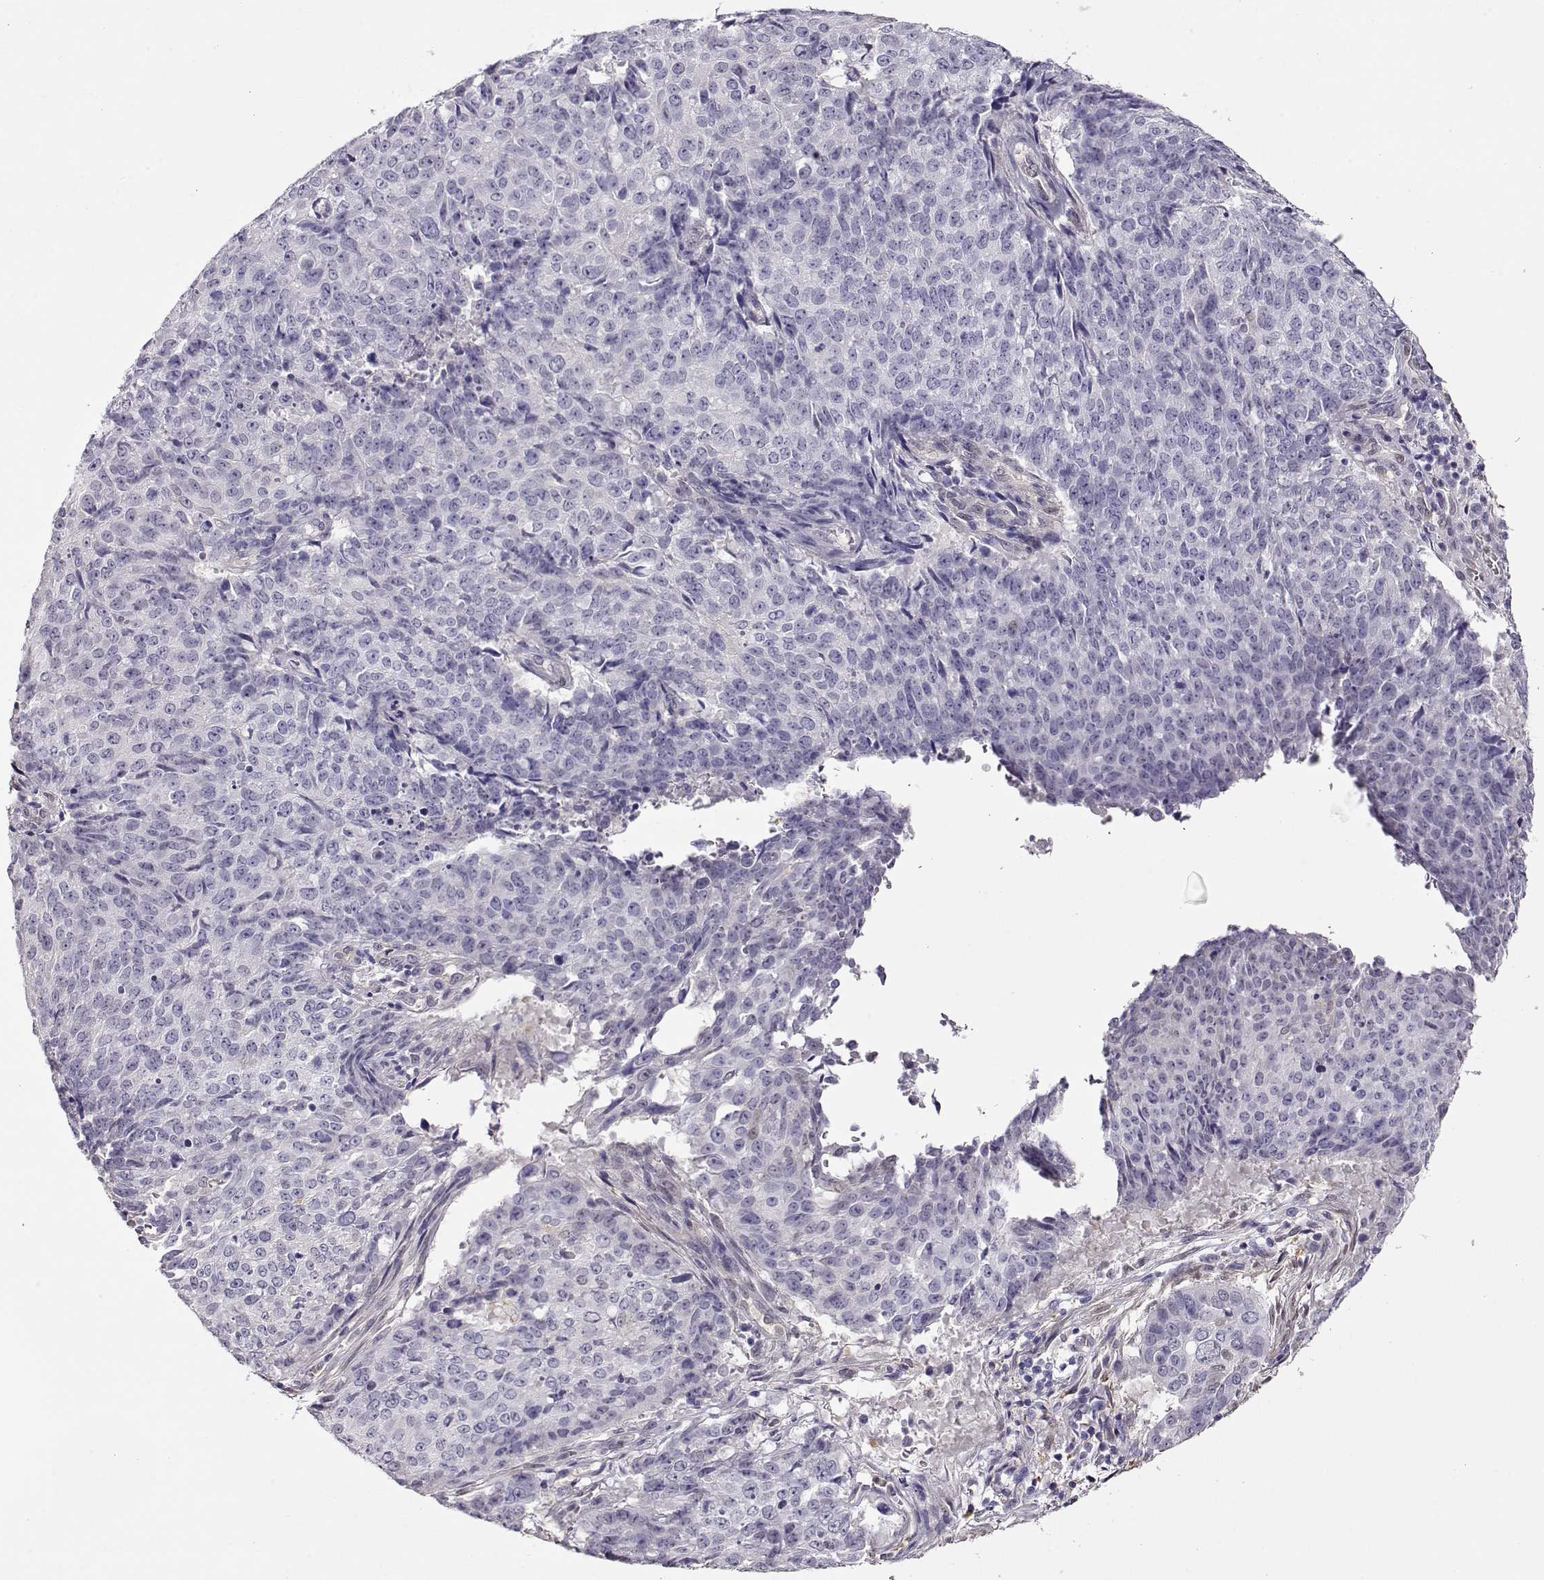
{"staining": {"intensity": "negative", "quantity": "none", "location": "none"}, "tissue": "lung cancer", "cell_type": "Tumor cells", "image_type": "cancer", "snomed": [{"axis": "morphology", "description": "Normal tissue, NOS"}, {"axis": "morphology", "description": "Squamous cell carcinoma, NOS"}, {"axis": "topography", "description": "Bronchus"}, {"axis": "topography", "description": "Lung"}], "caption": "An IHC micrograph of lung squamous cell carcinoma is shown. There is no staining in tumor cells of lung squamous cell carcinoma. The staining is performed using DAB (3,3'-diaminobenzidine) brown chromogen with nuclei counter-stained in using hematoxylin.", "gene": "CCR8", "patient": {"sex": "male", "age": 64}}